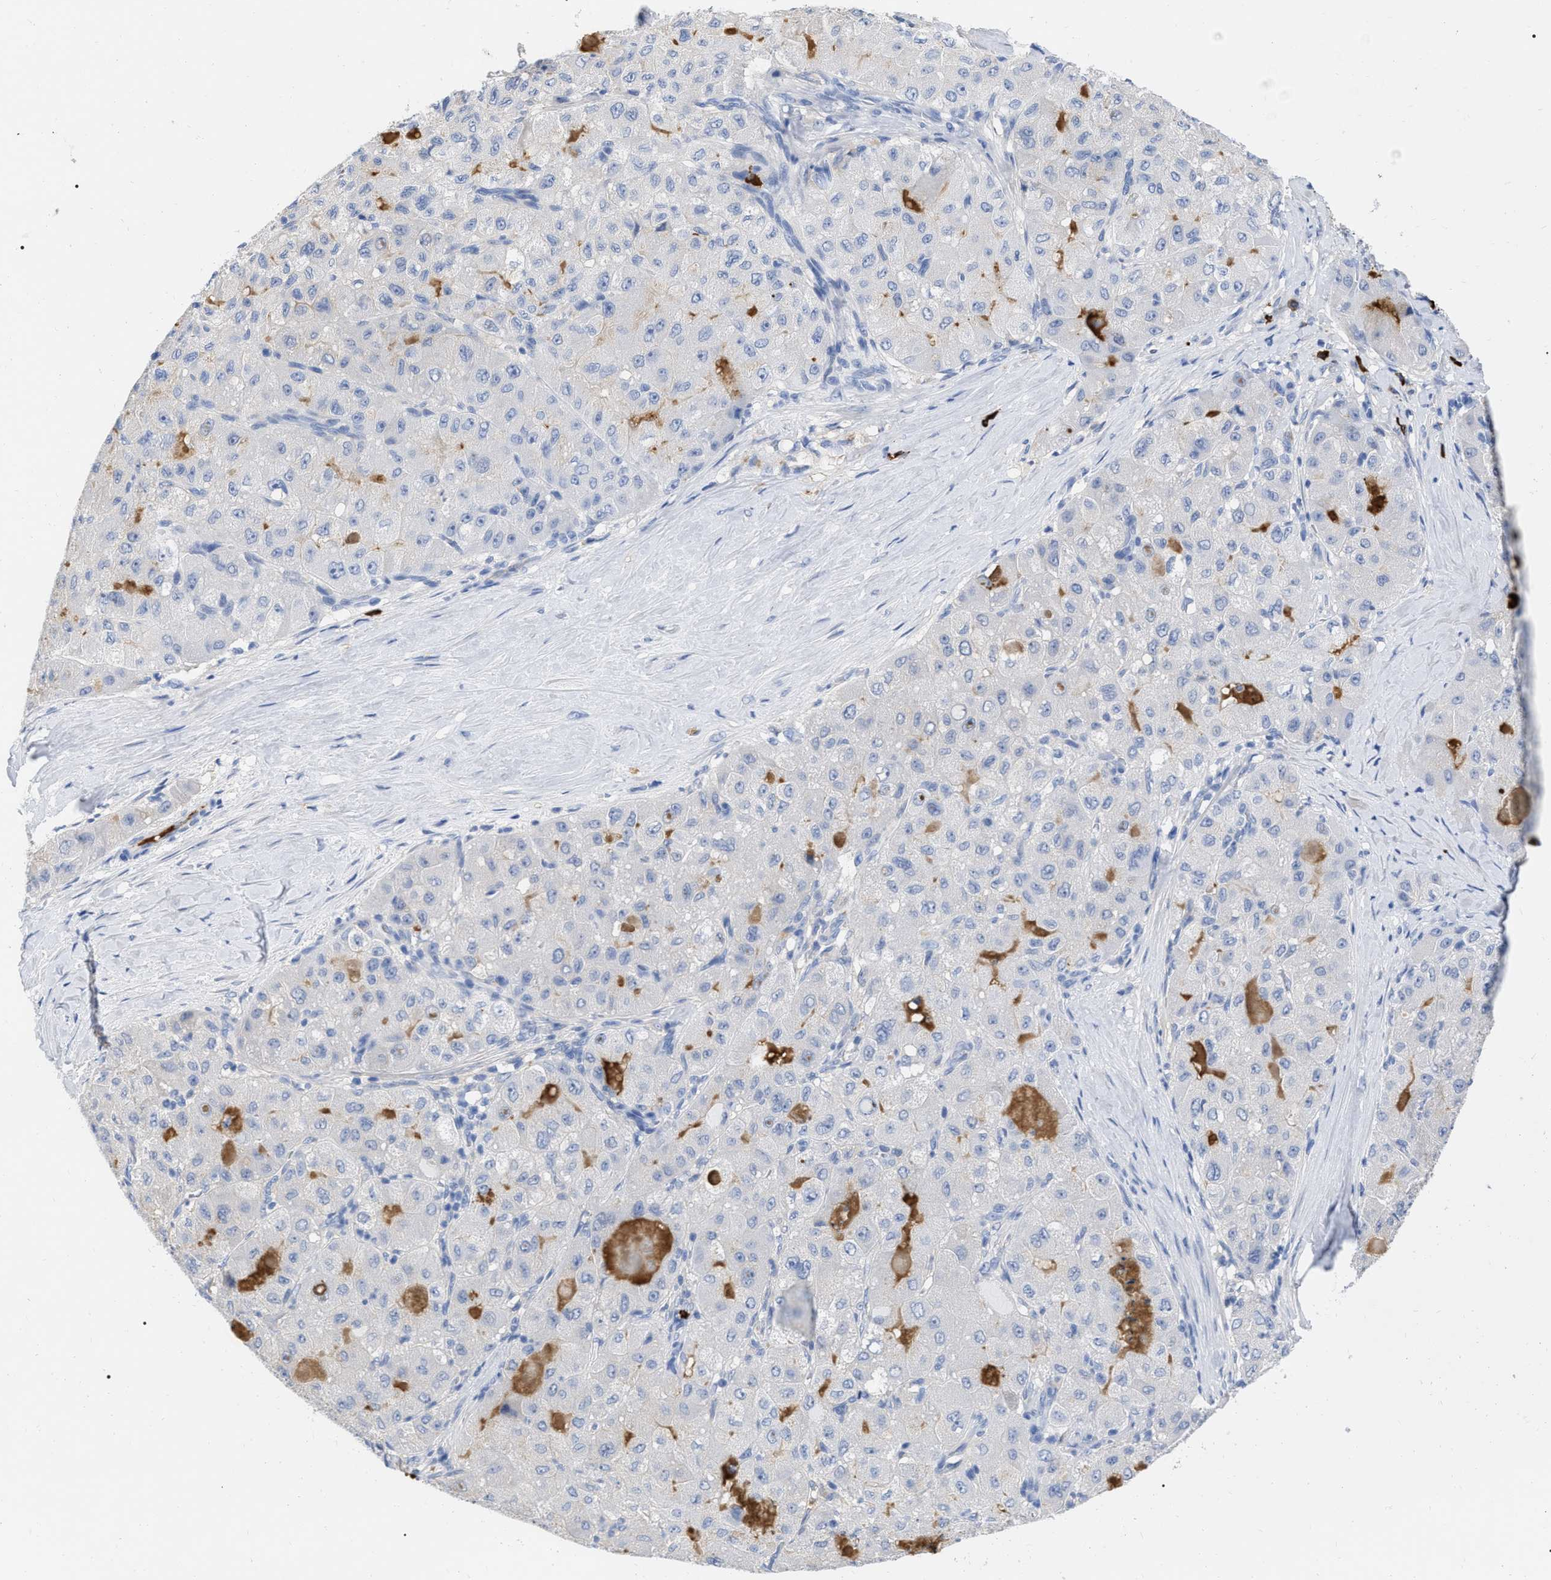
{"staining": {"intensity": "negative", "quantity": "none", "location": "none"}, "tissue": "liver cancer", "cell_type": "Tumor cells", "image_type": "cancer", "snomed": [{"axis": "morphology", "description": "Carcinoma, Hepatocellular, NOS"}, {"axis": "topography", "description": "Liver"}], "caption": "Tumor cells are negative for protein expression in human hepatocellular carcinoma (liver). Brightfield microscopy of immunohistochemistry stained with DAB (3,3'-diaminobenzidine) (brown) and hematoxylin (blue), captured at high magnification.", "gene": "IGHV5-51", "patient": {"sex": "male", "age": 80}}